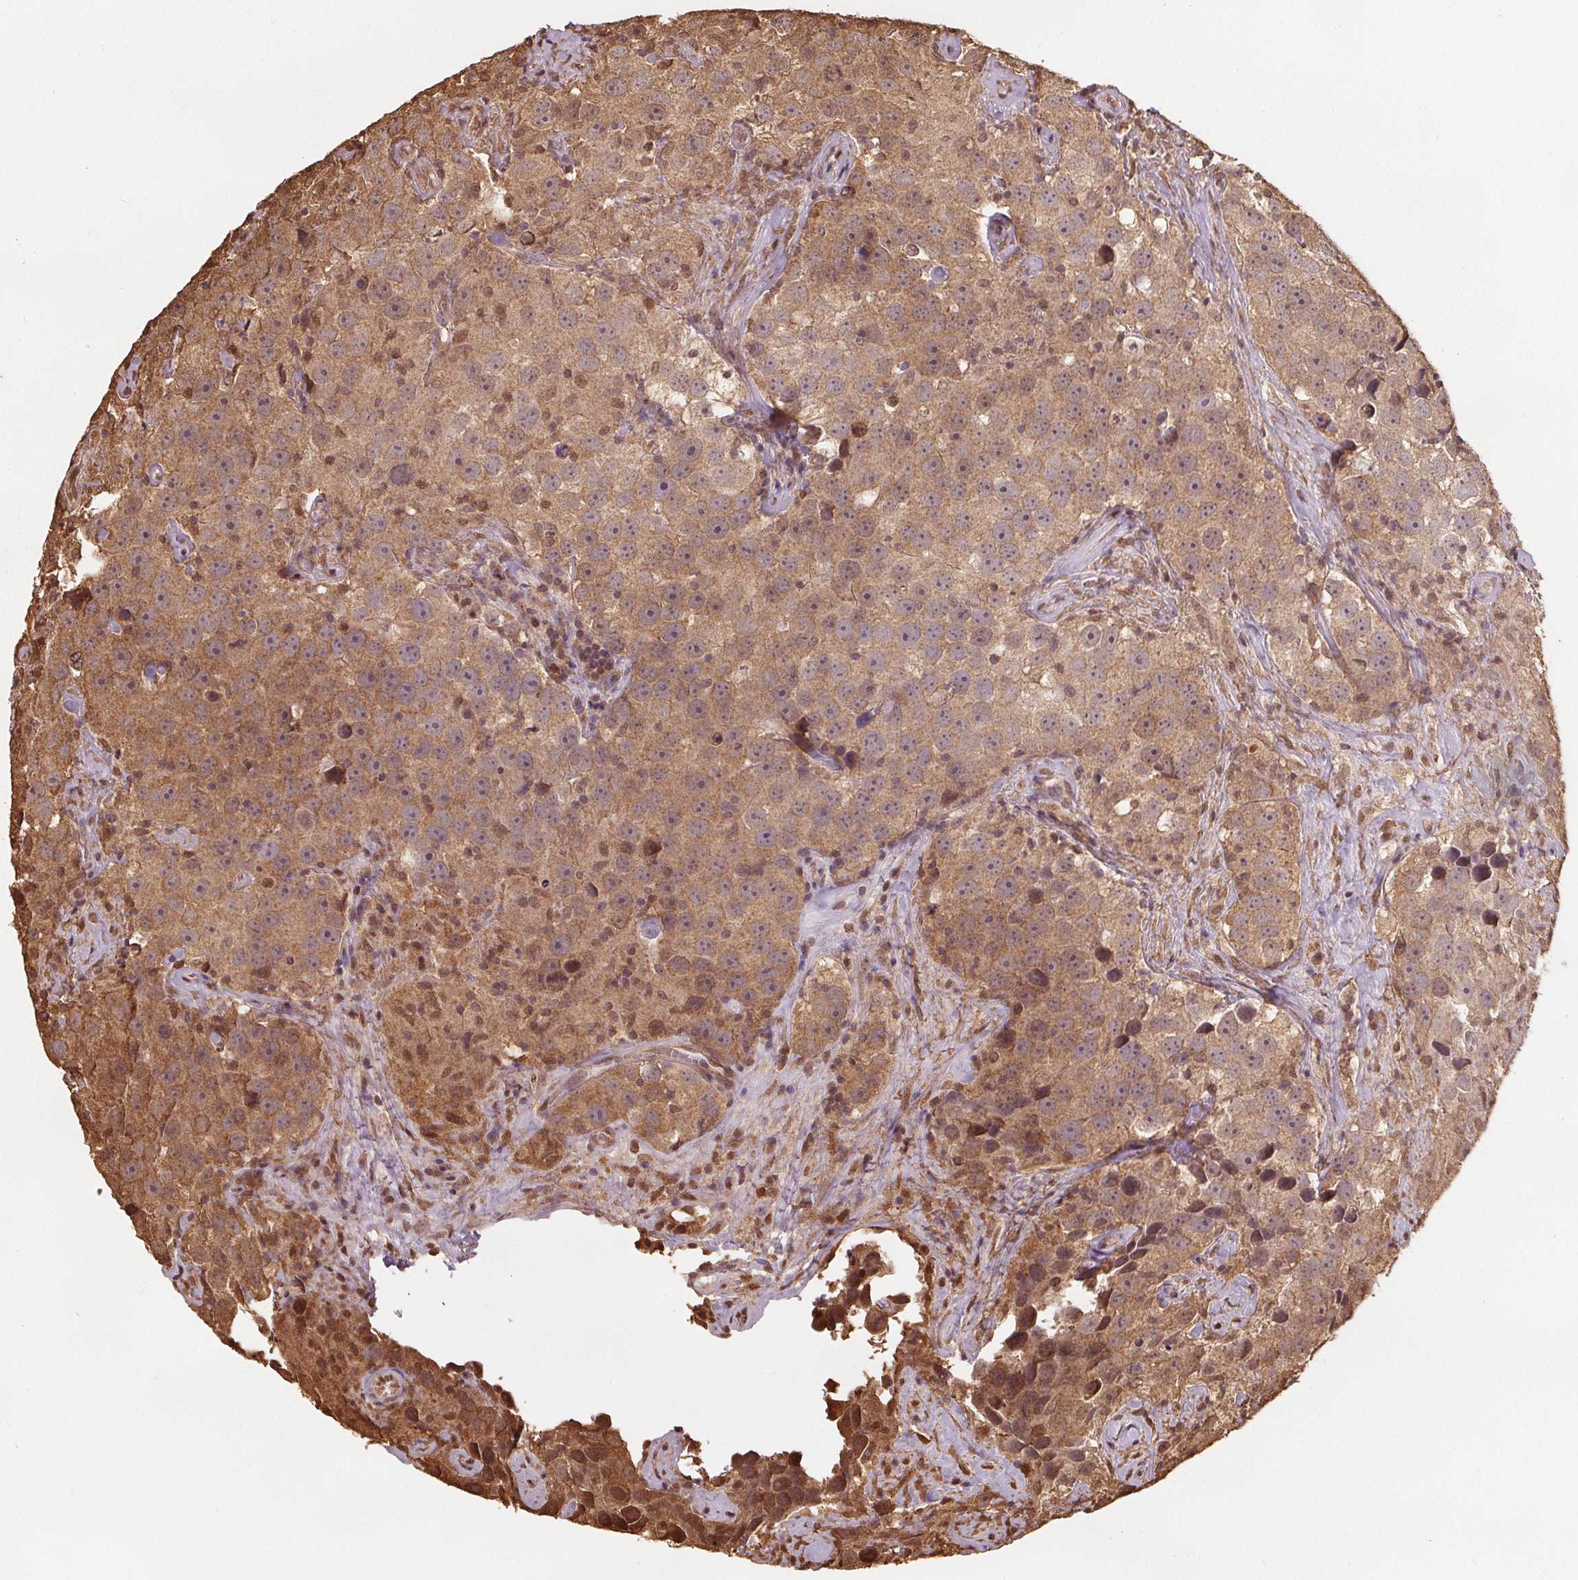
{"staining": {"intensity": "moderate", "quantity": ">75%", "location": "cytoplasmic/membranous,nuclear"}, "tissue": "testis cancer", "cell_type": "Tumor cells", "image_type": "cancer", "snomed": [{"axis": "morphology", "description": "Seminoma, NOS"}, {"axis": "topography", "description": "Testis"}], "caption": "High-magnification brightfield microscopy of testis seminoma stained with DAB (3,3'-diaminobenzidine) (brown) and counterstained with hematoxylin (blue). tumor cells exhibit moderate cytoplasmic/membranous and nuclear expression is identified in approximately>75% of cells.", "gene": "ENO1", "patient": {"sex": "male", "age": 49}}